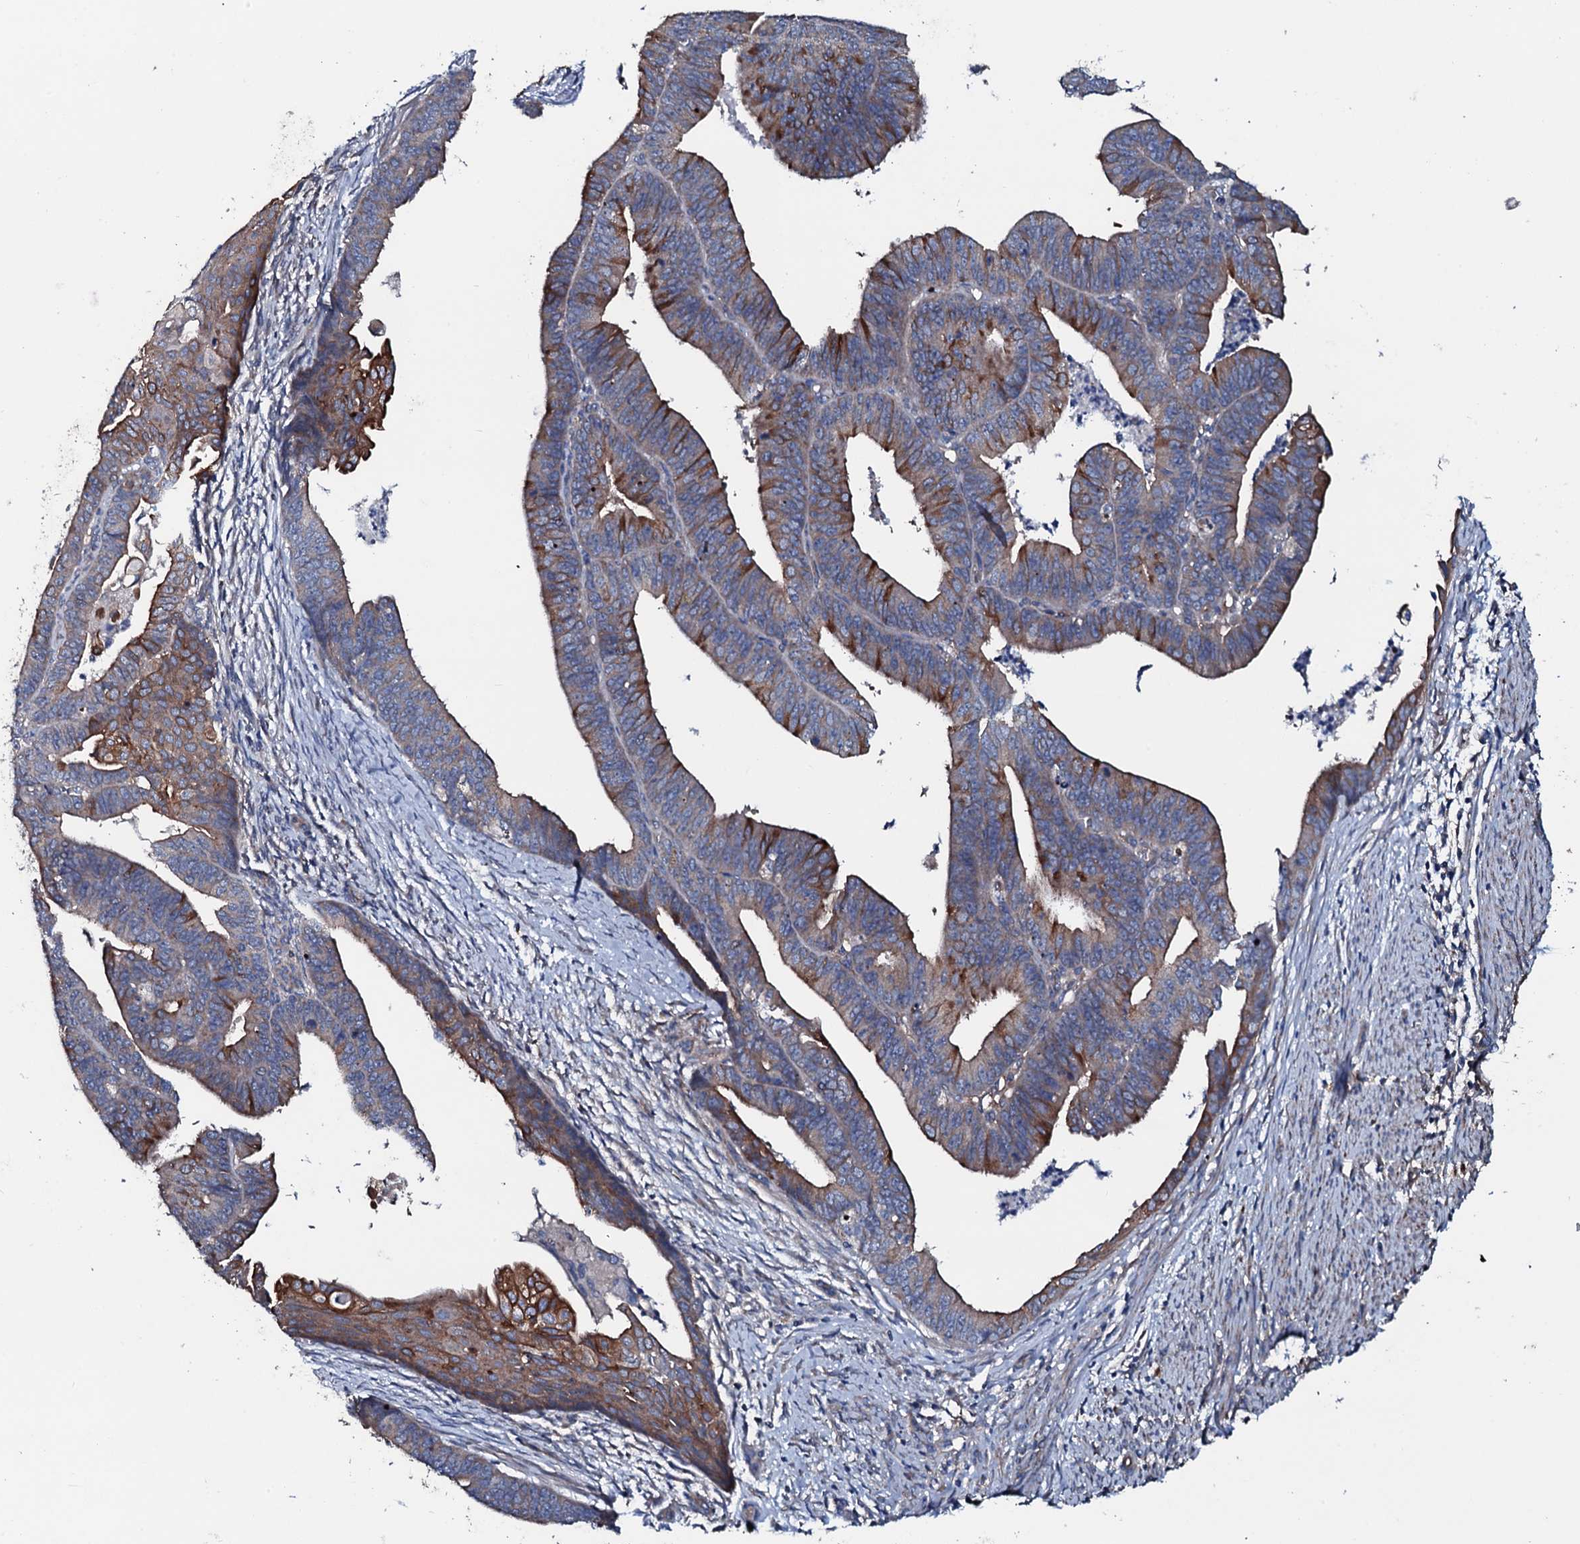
{"staining": {"intensity": "moderate", "quantity": "25%-75%", "location": "cytoplasmic/membranous"}, "tissue": "endometrial cancer", "cell_type": "Tumor cells", "image_type": "cancer", "snomed": [{"axis": "morphology", "description": "Adenocarcinoma, NOS"}, {"axis": "topography", "description": "Endometrium"}], "caption": "Human endometrial cancer stained with a protein marker demonstrates moderate staining in tumor cells.", "gene": "NEK1", "patient": {"sex": "female", "age": 73}}